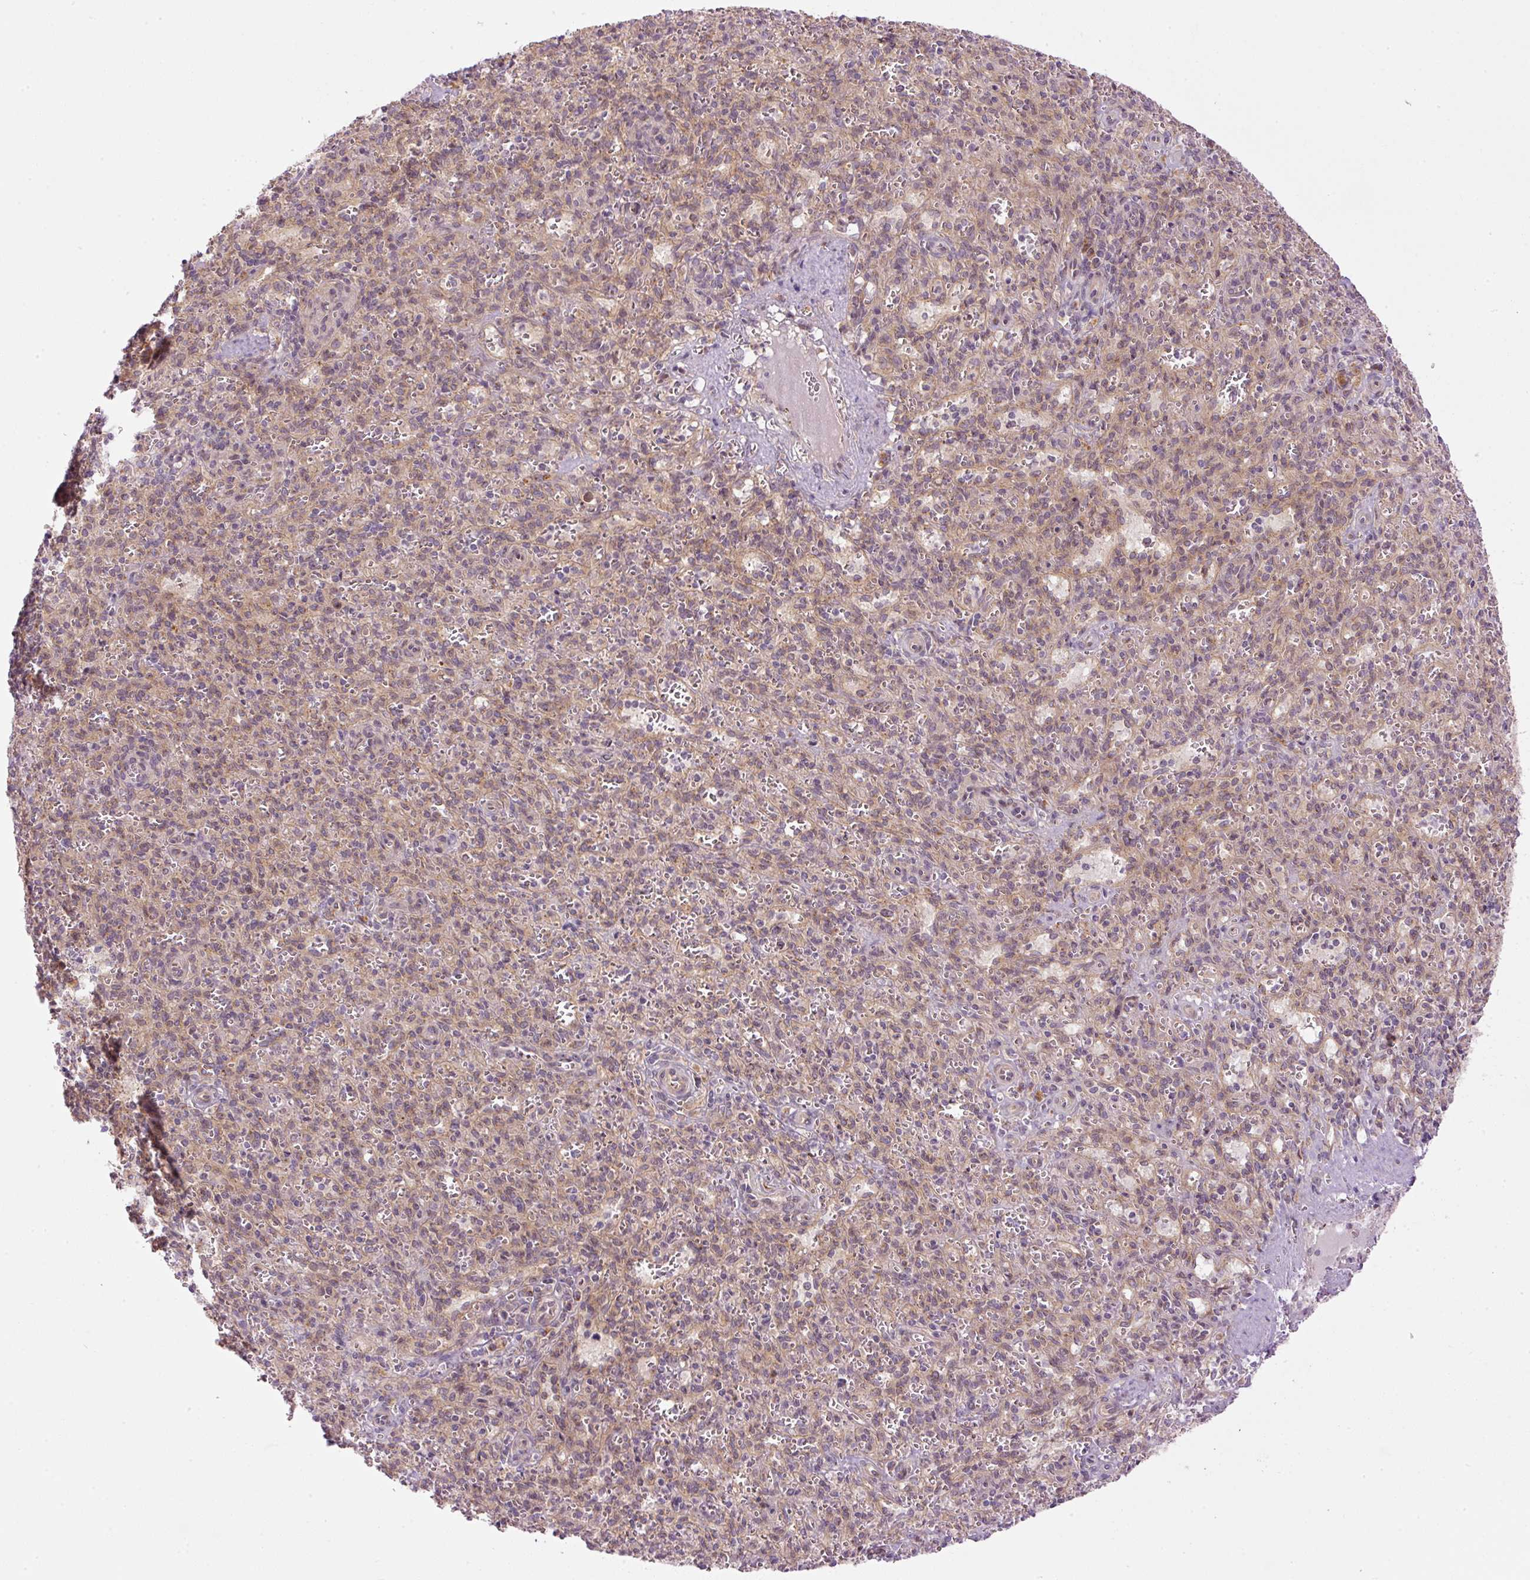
{"staining": {"intensity": "weak", "quantity": "25%-75%", "location": "cytoplasmic/membranous"}, "tissue": "spleen", "cell_type": "Cells in red pulp", "image_type": "normal", "snomed": [{"axis": "morphology", "description": "Normal tissue, NOS"}, {"axis": "topography", "description": "Spleen"}], "caption": "Immunohistochemical staining of benign spleen exhibits low levels of weak cytoplasmic/membranous staining in approximately 25%-75% of cells in red pulp.", "gene": "MZT2A", "patient": {"sex": "female", "age": 26}}